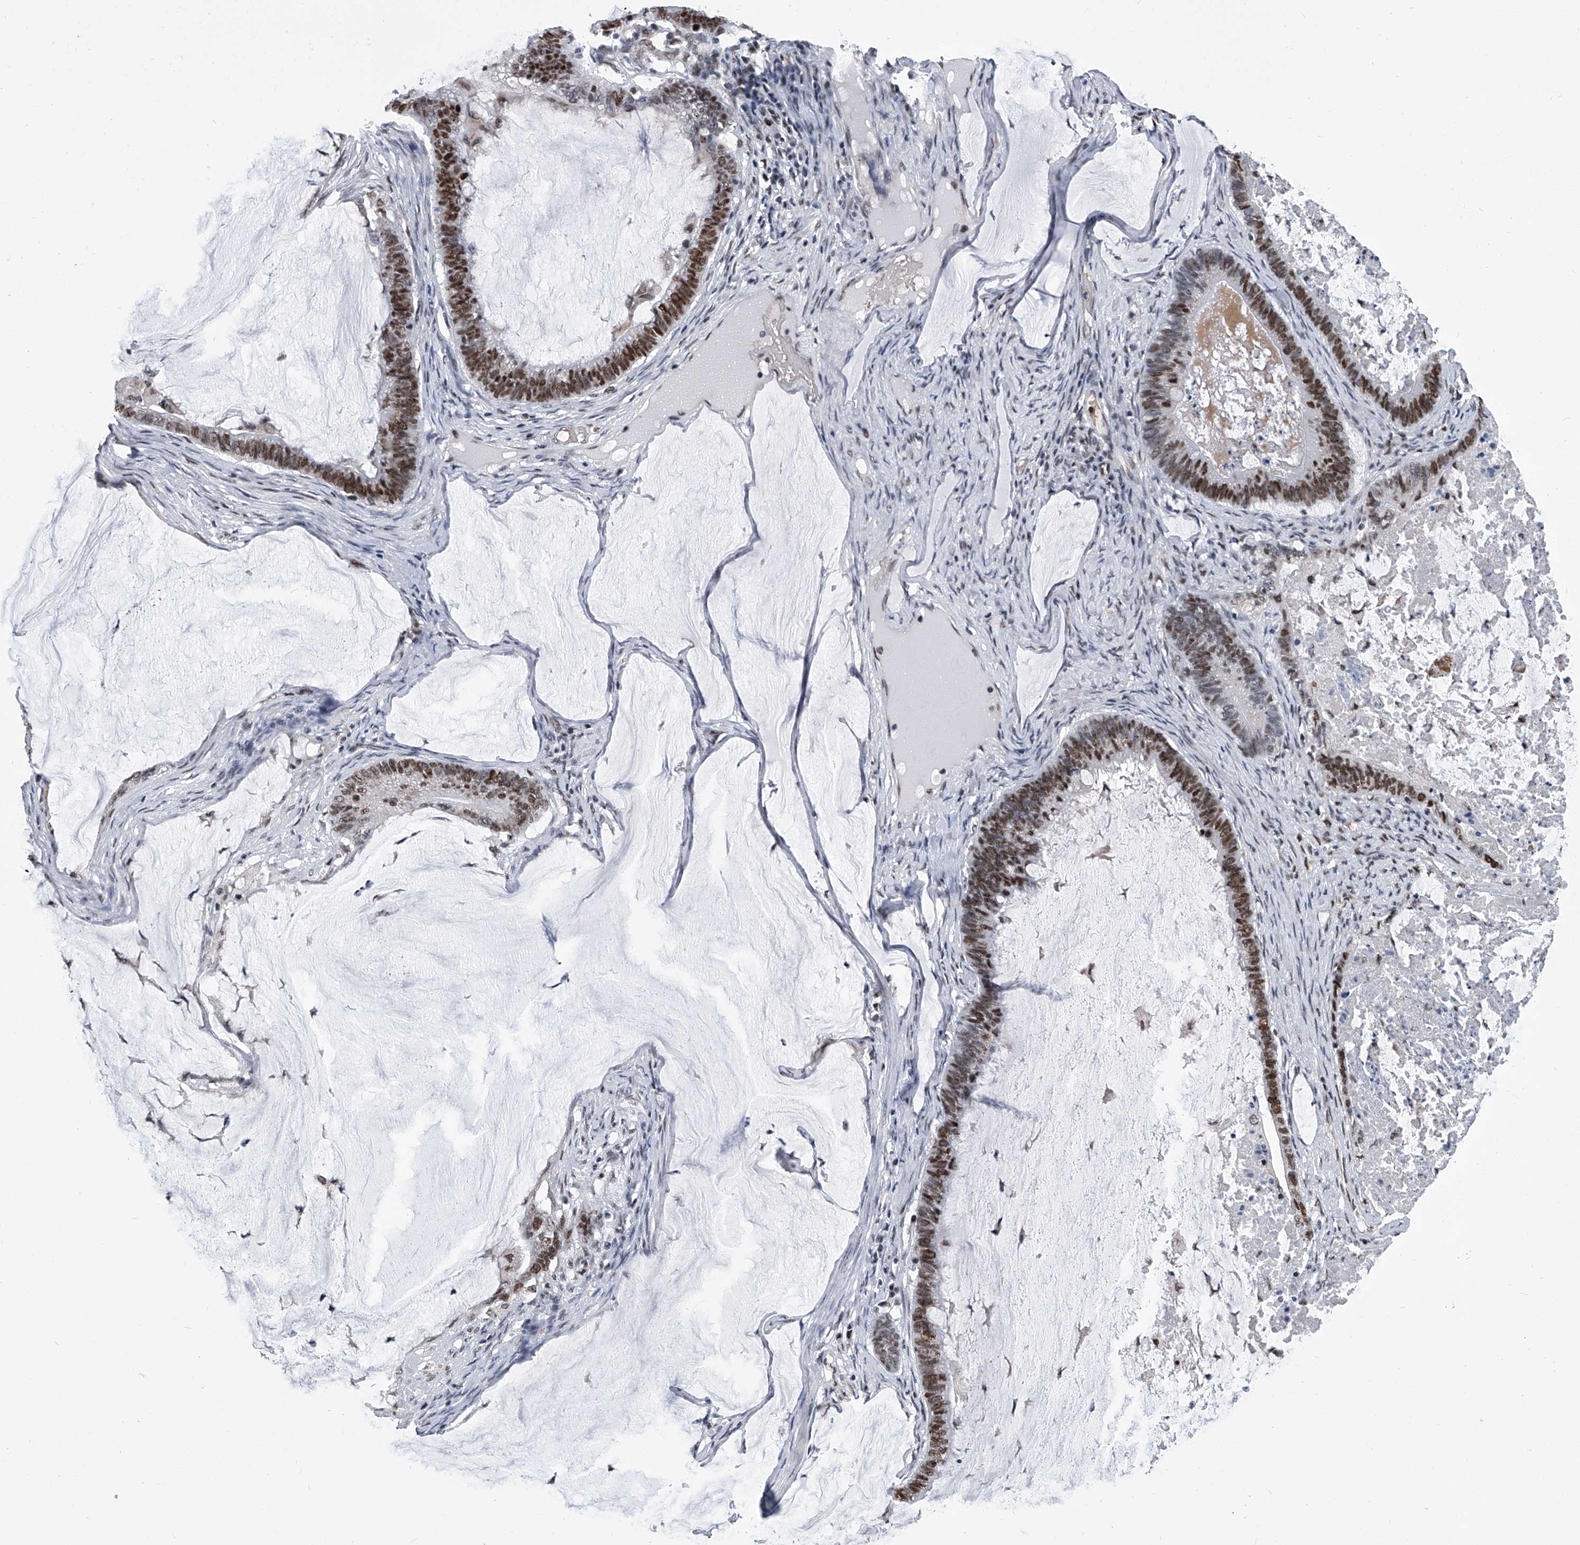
{"staining": {"intensity": "moderate", "quantity": "25%-75%", "location": "nuclear"}, "tissue": "ovarian cancer", "cell_type": "Tumor cells", "image_type": "cancer", "snomed": [{"axis": "morphology", "description": "Cystadenocarcinoma, mucinous, NOS"}, {"axis": "topography", "description": "Ovary"}], "caption": "Immunohistochemistry (IHC) micrograph of human ovarian cancer (mucinous cystadenocarcinoma) stained for a protein (brown), which exhibits medium levels of moderate nuclear staining in approximately 25%-75% of tumor cells.", "gene": "SIM2", "patient": {"sex": "female", "age": 61}}